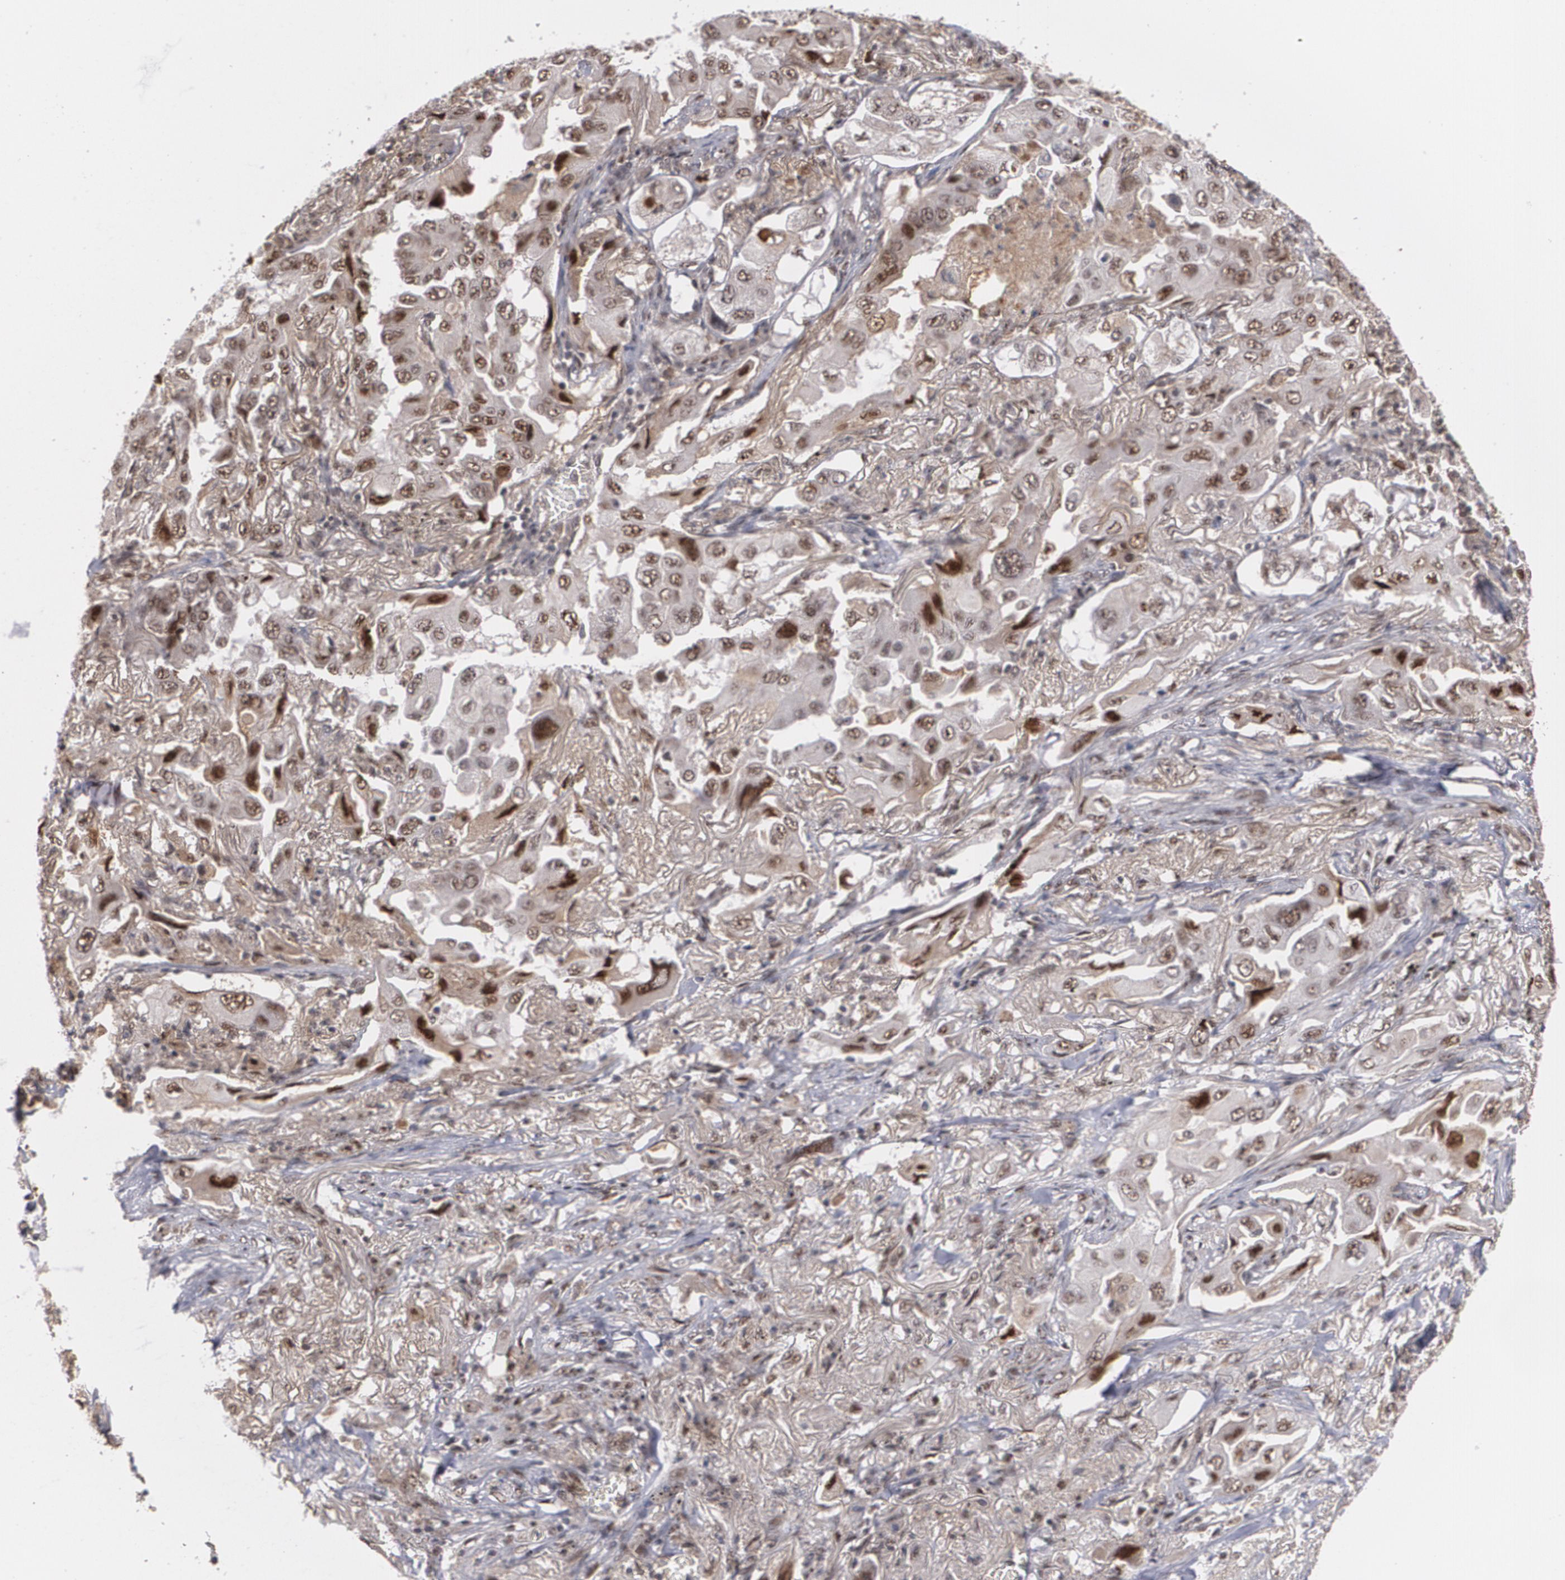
{"staining": {"intensity": "moderate", "quantity": "25%-75%", "location": "nuclear"}, "tissue": "lung cancer", "cell_type": "Tumor cells", "image_type": "cancer", "snomed": [{"axis": "morphology", "description": "Adenocarcinoma, NOS"}, {"axis": "topography", "description": "Lung"}], "caption": "Lung adenocarcinoma was stained to show a protein in brown. There is medium levels of moderate nuclear expression in approximately 25%-75% of tumor cells. (IHC, brightfield microscopy, high magnification).", "gene": "ZNF234", "patient": {"sex": "female", "age": 65}}